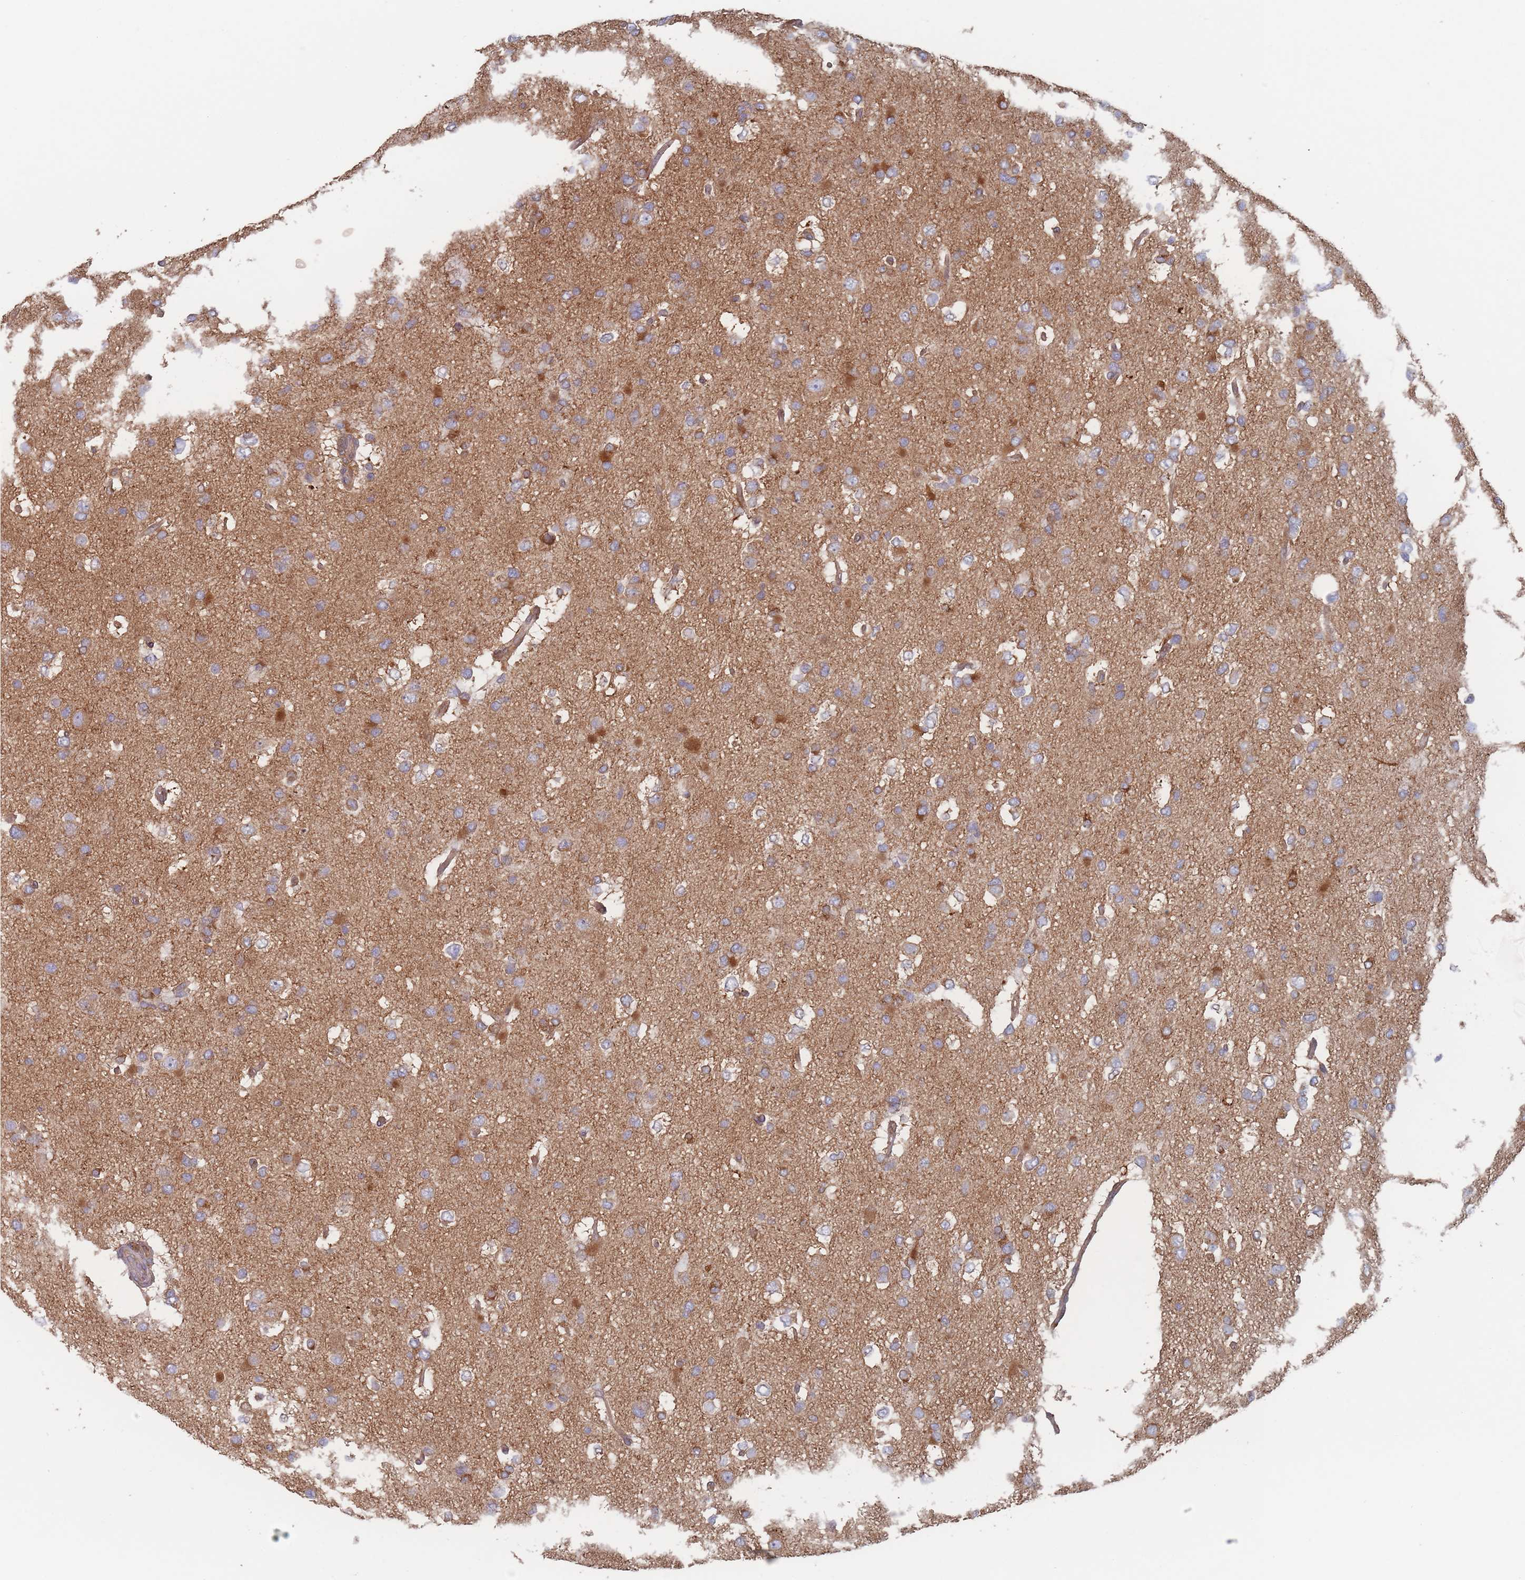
{"staining": {"intensity": "moderate", "quantity": ">75%", "location": "cytoplasmic/membranous"}, "tissue": "glioma", "cell_type": "Tumor cells", "image_type": "cancer", "snomed": [{"axis": "morphology", "description": "Glioma, malignant, High grade"}, {"axis": "topography", "description": "Brain"}], "caption": "Glioma was stained to show a protein in brown. There is medium levels of moderate cytoplasmic/membranous expression in approximately >75% of tumor cells.", "gene": "KDSR", "patient": {"sex": "male", "age": 53}}